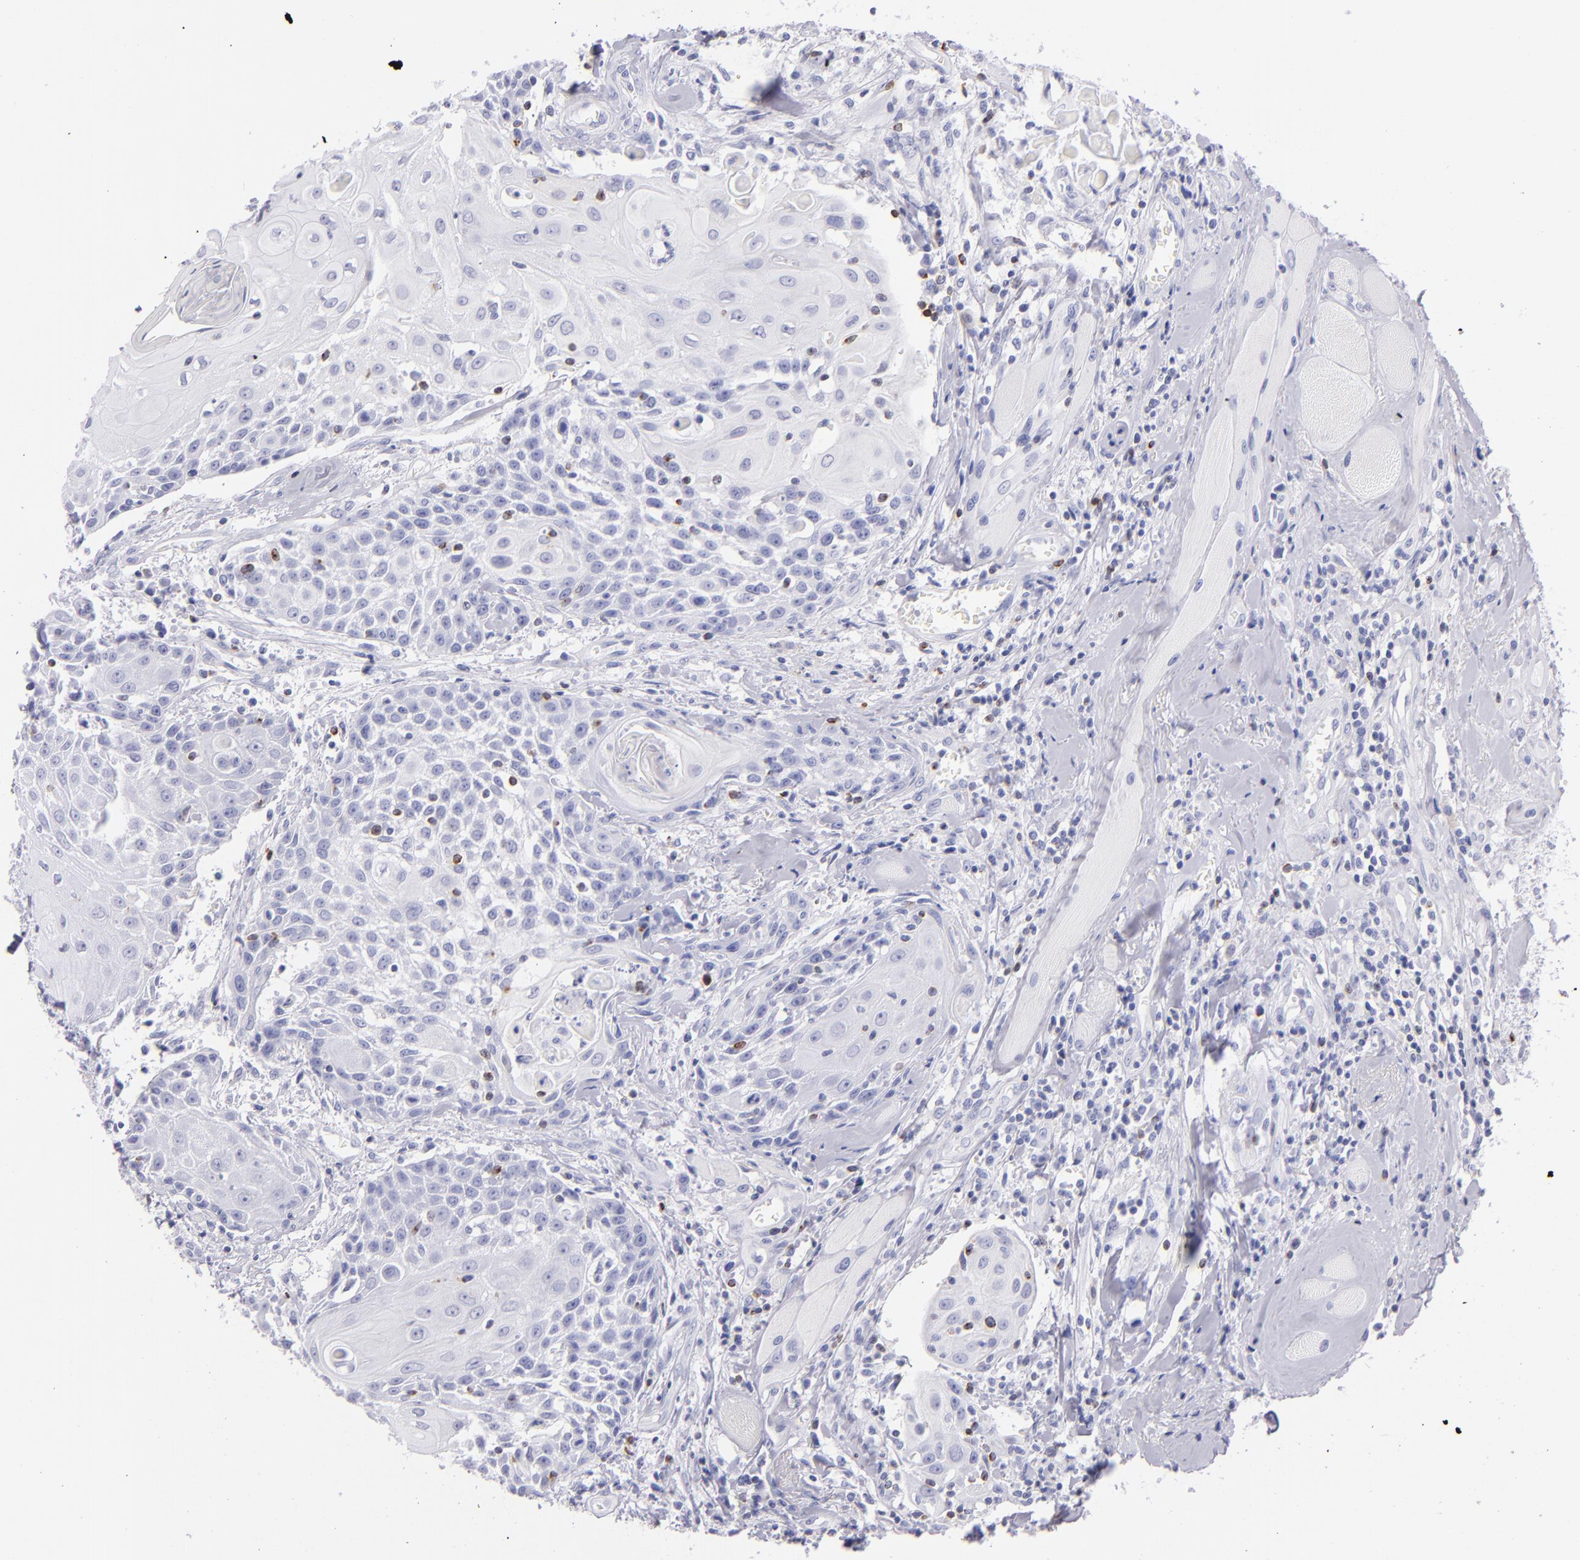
{"staining": {"intensity": "negative", "quantity": "none", "location": "none"}, "tissue": "head and neck cancer", "cell_type": "Tumor cells", "image_type": "cancer", "snomed": [{"axis": "morphology", "description": "Squamous cell carcinoma, NOS"}, {"axis": "topography", "description": "Oral tissue"}, {"axis": "topography", "description": "Head-Neck"}], "caption": "Human head and neck cancer (squamous cell carcinoma) stained for a protein using IHC reveals no positivity in tumor cells.", "gene": "PRF1", "patient": {"sex": "female", "age": 82}}